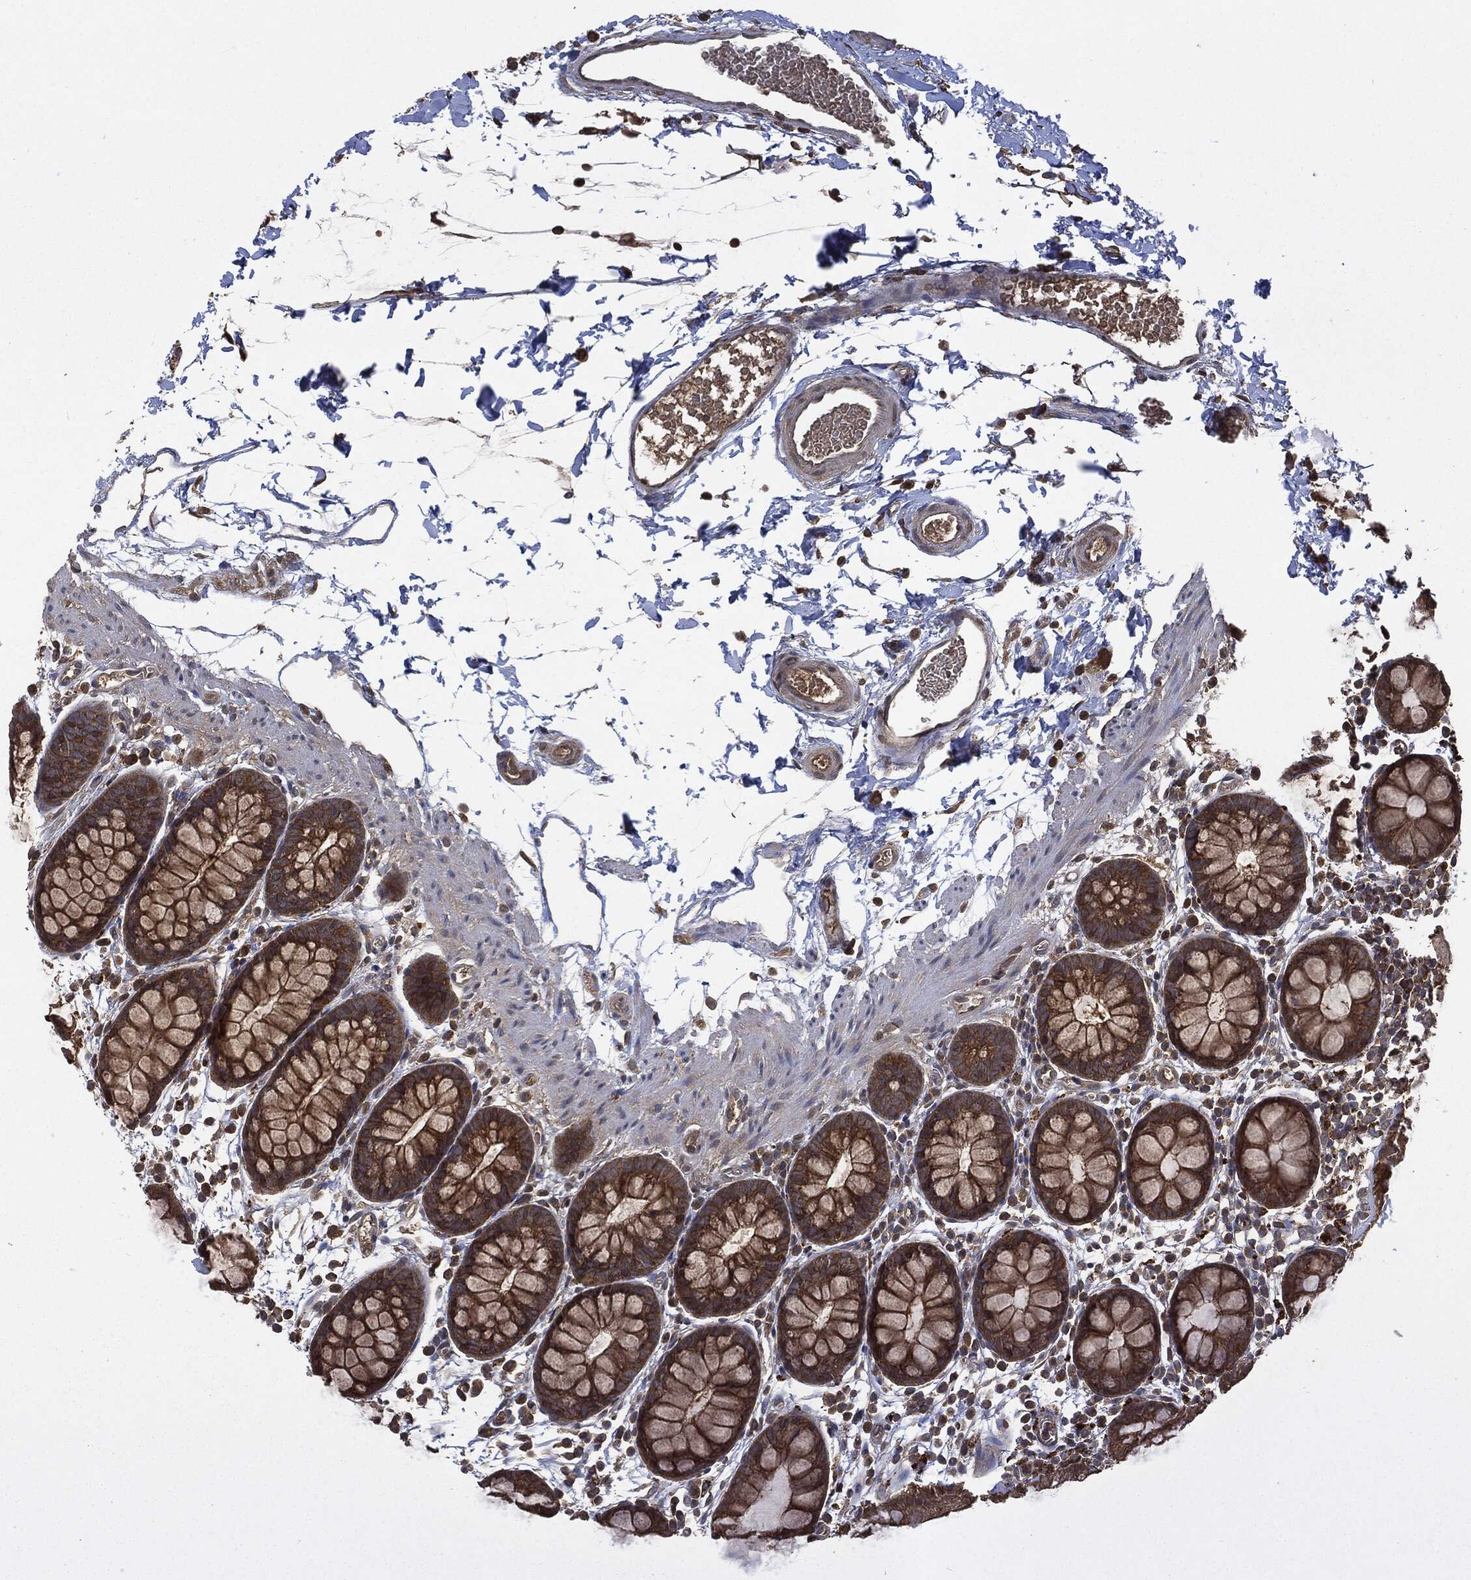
{"staining": {"intensity": "moderate", "quantity": ">75%", "location": "cytoplasmic/membranous"}, "tissue": "rectum", "cell_type": "Glandular cells", "image_type": "normal", "snomed": [{"axis": "morphology", "description": "Normal tissue, NOS"}, {"axis": "topography", "description": "Rectum"}], "caption": "High-magnification brightfield microscopy of unremarkable rectum stained with DAB (3,3'-diaminobenzidine) (brown) and counterstained with hematoxylin (blue). glandular cells exhibit moderate cytoplasmic/membranous expression is identified in approximately>75% of cells.", "gene": "BRAF", "patient": {"sex": "male", "age": 57}}